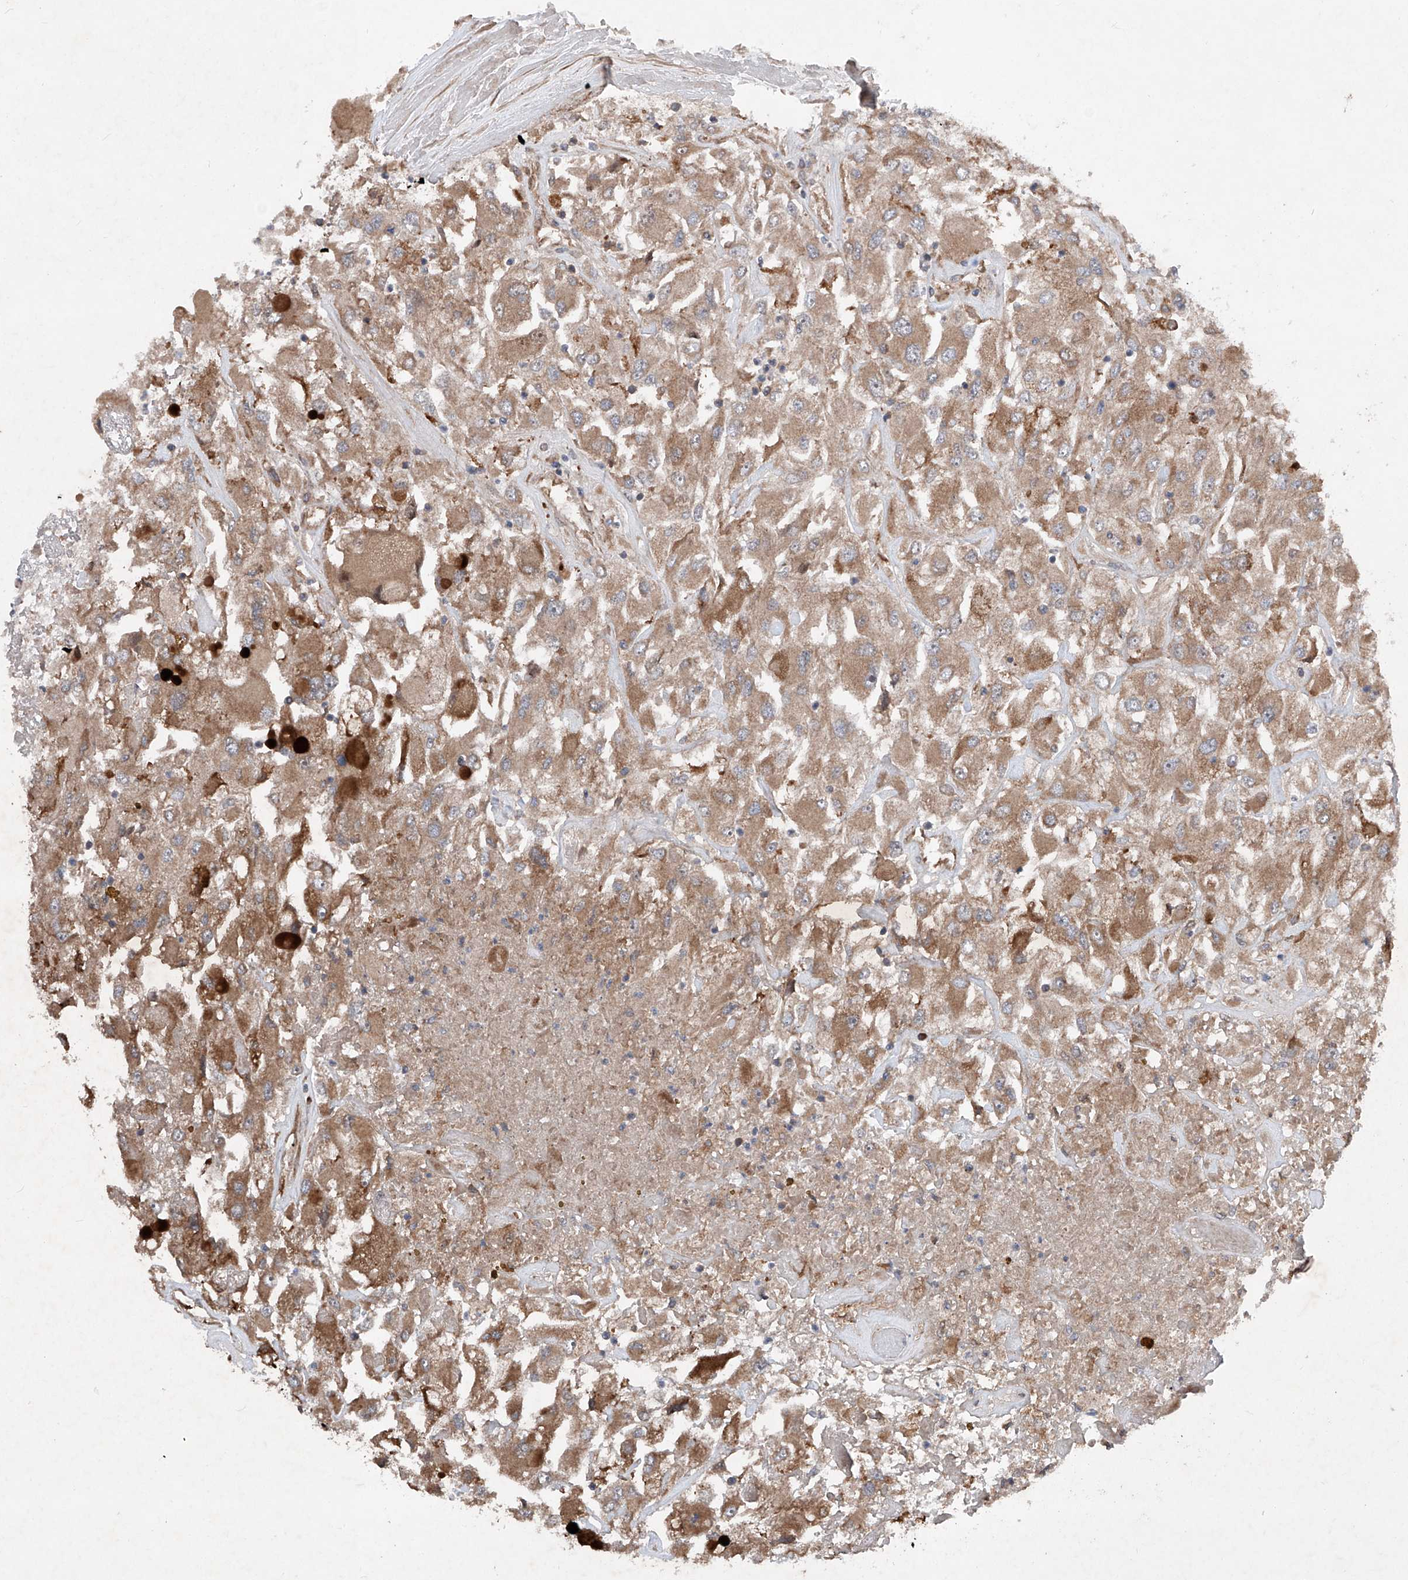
{"staining": {"intensity": "moderate", "quantity": "<25%", "location": "cytoplasmic/membranous"}, "tissue": "renal cancer", "cell_type": "Tumor cells", "image_type": "cancer", "snomed": [{"axis": "morphology", "description": "Adenocarcinoma, NOS"}, {"axis": "topography", "description": "Kidney"}], "caption": "Tumor cells show low levels of moderate cytoplasmic/membranous staining in about <25% of cells in renal cancer.", "gene": "DAD1", "patient": {"sex": "female", "age": 52}}